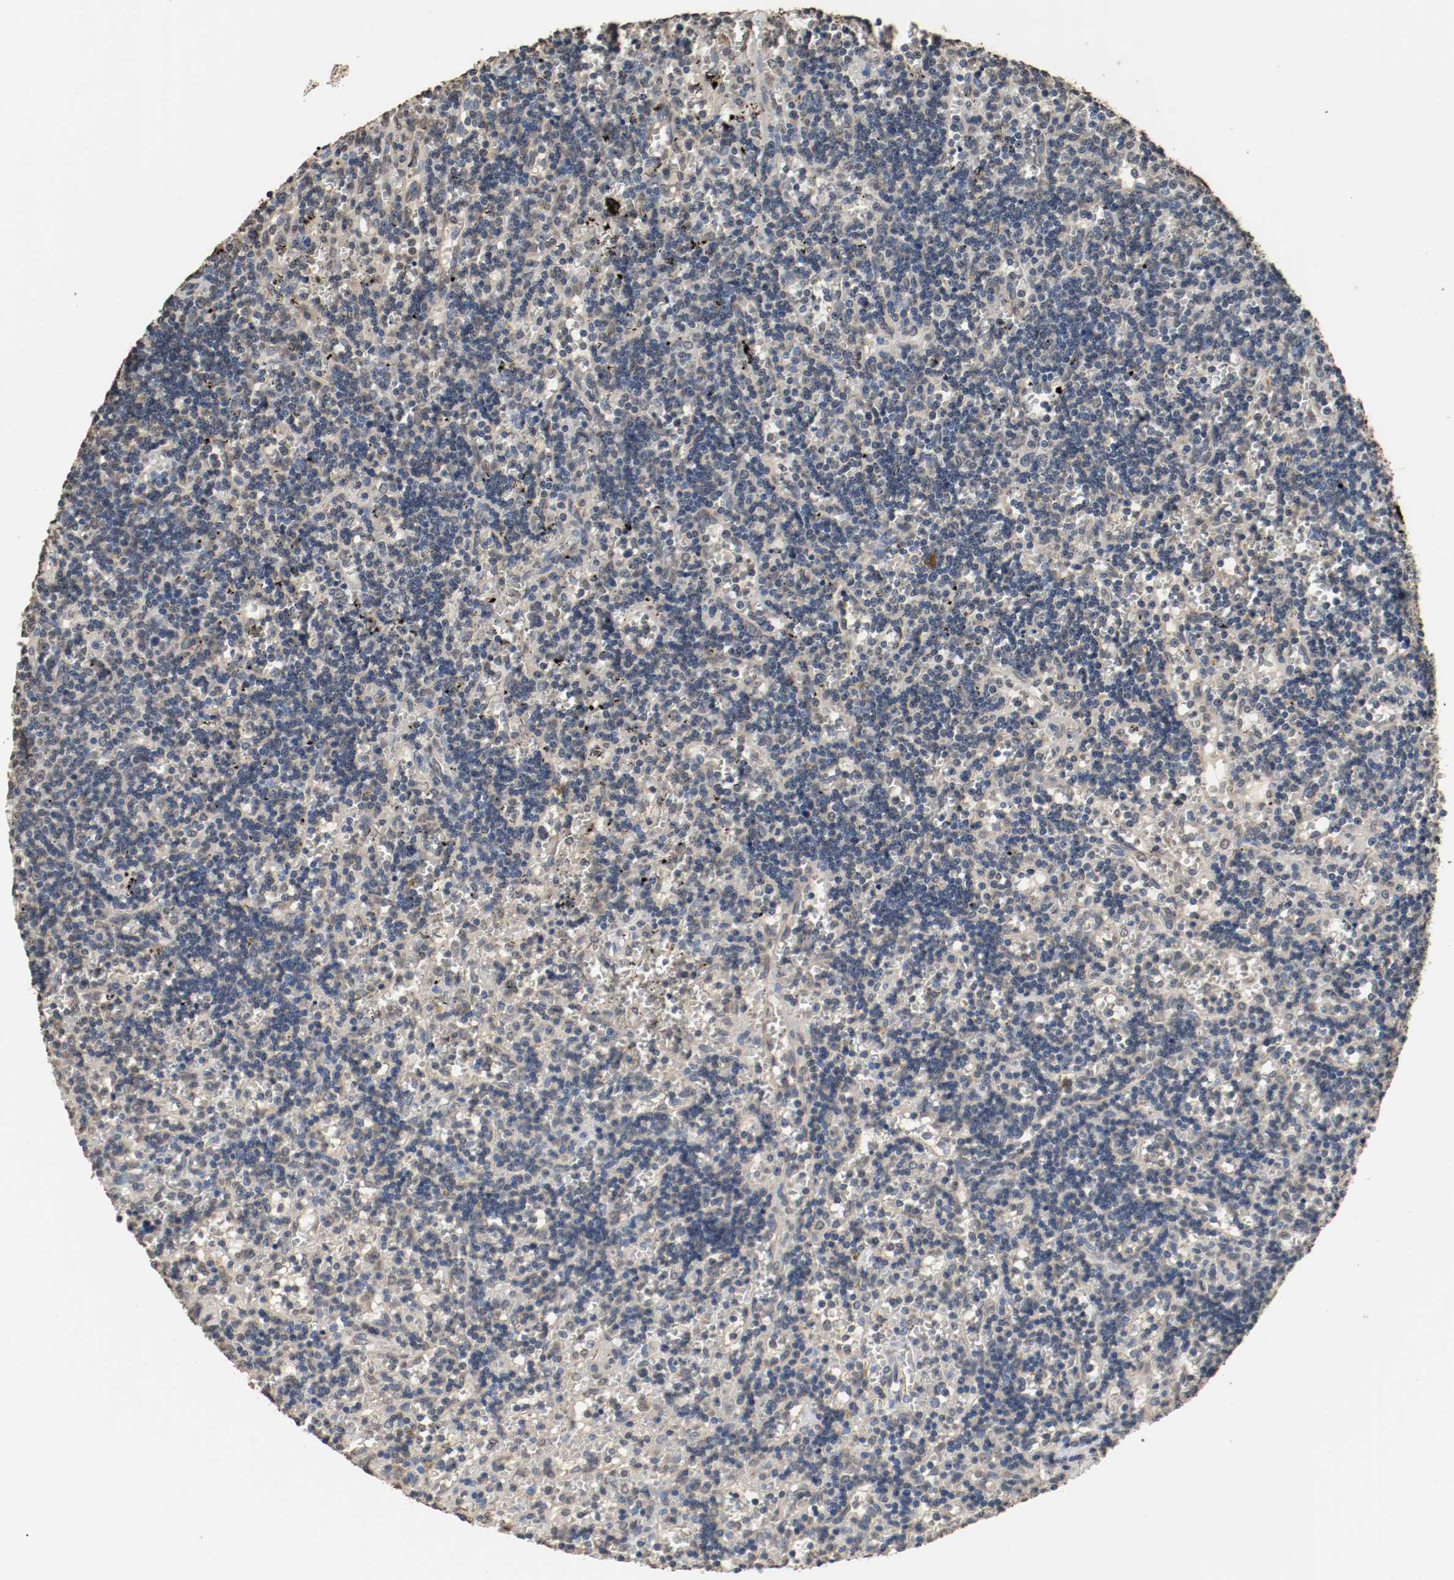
{"staining": {"intensity": "weak", "quantity": "<25%", "location": "cytoplasmic/membranous"}, "tissue": "lymphoma", "cell_type": "Tumor cells", "image_type": "cancer", "snomed": [{"axis": "morphology", "description": "Malignant lymphoma, non-Hodgkin's type, Low grade"}, {"axis": "topography", "description": "Spleen"}], "caption": "An immunohistochemistry (IHC) histopathology image of malignant lymphoma, non-Hodgkin's type (low-grade) is shown. There is no staining in tumor cells of malignant lymphoma, non-Hodgkin's type (low-grade). (Brightfield microscopy of DAB (3,3'-diaminobenzidine) IHC at high magnification).", "gene": "RTN4", "patient": {"sex": "male", "age": 60}}